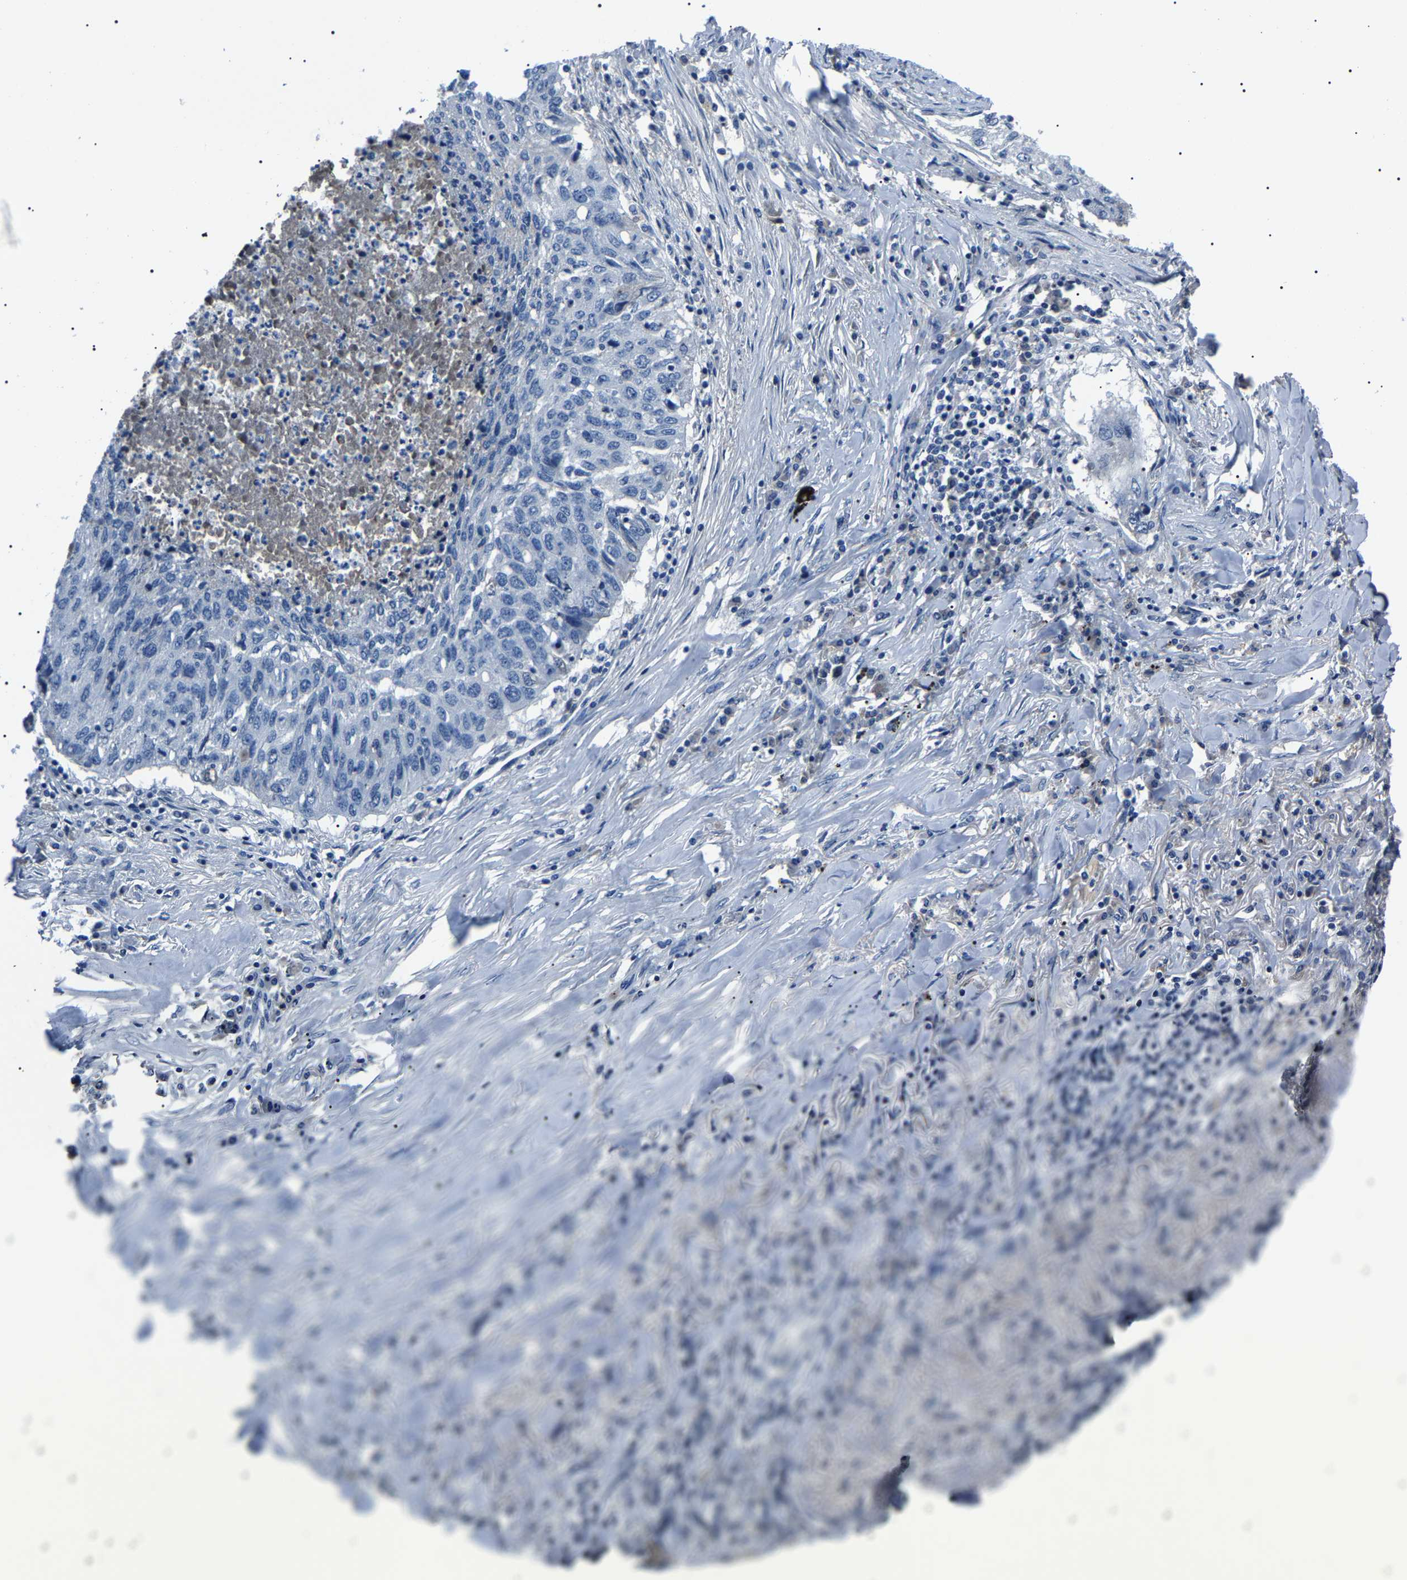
{"staining": {"intensity": "negative", "quantity": "none", "location": "none"}, "tissue": "lung cancer", "cell_type": "Tumor cells", "image_type": "cancer", "snomed": [{"axis": "morphology", "description": "Squamous cell carcinoma, NOS"}, {"axis": "topography", "description": "Lung"}], "caption": "Immunohistochemistry (IHC) image of human lung cancer stained for a protein (brown), which demonstrates no expression in tumor cells.", "gene": "KLK15", "patient": {"sex": "female", "age": 63}}